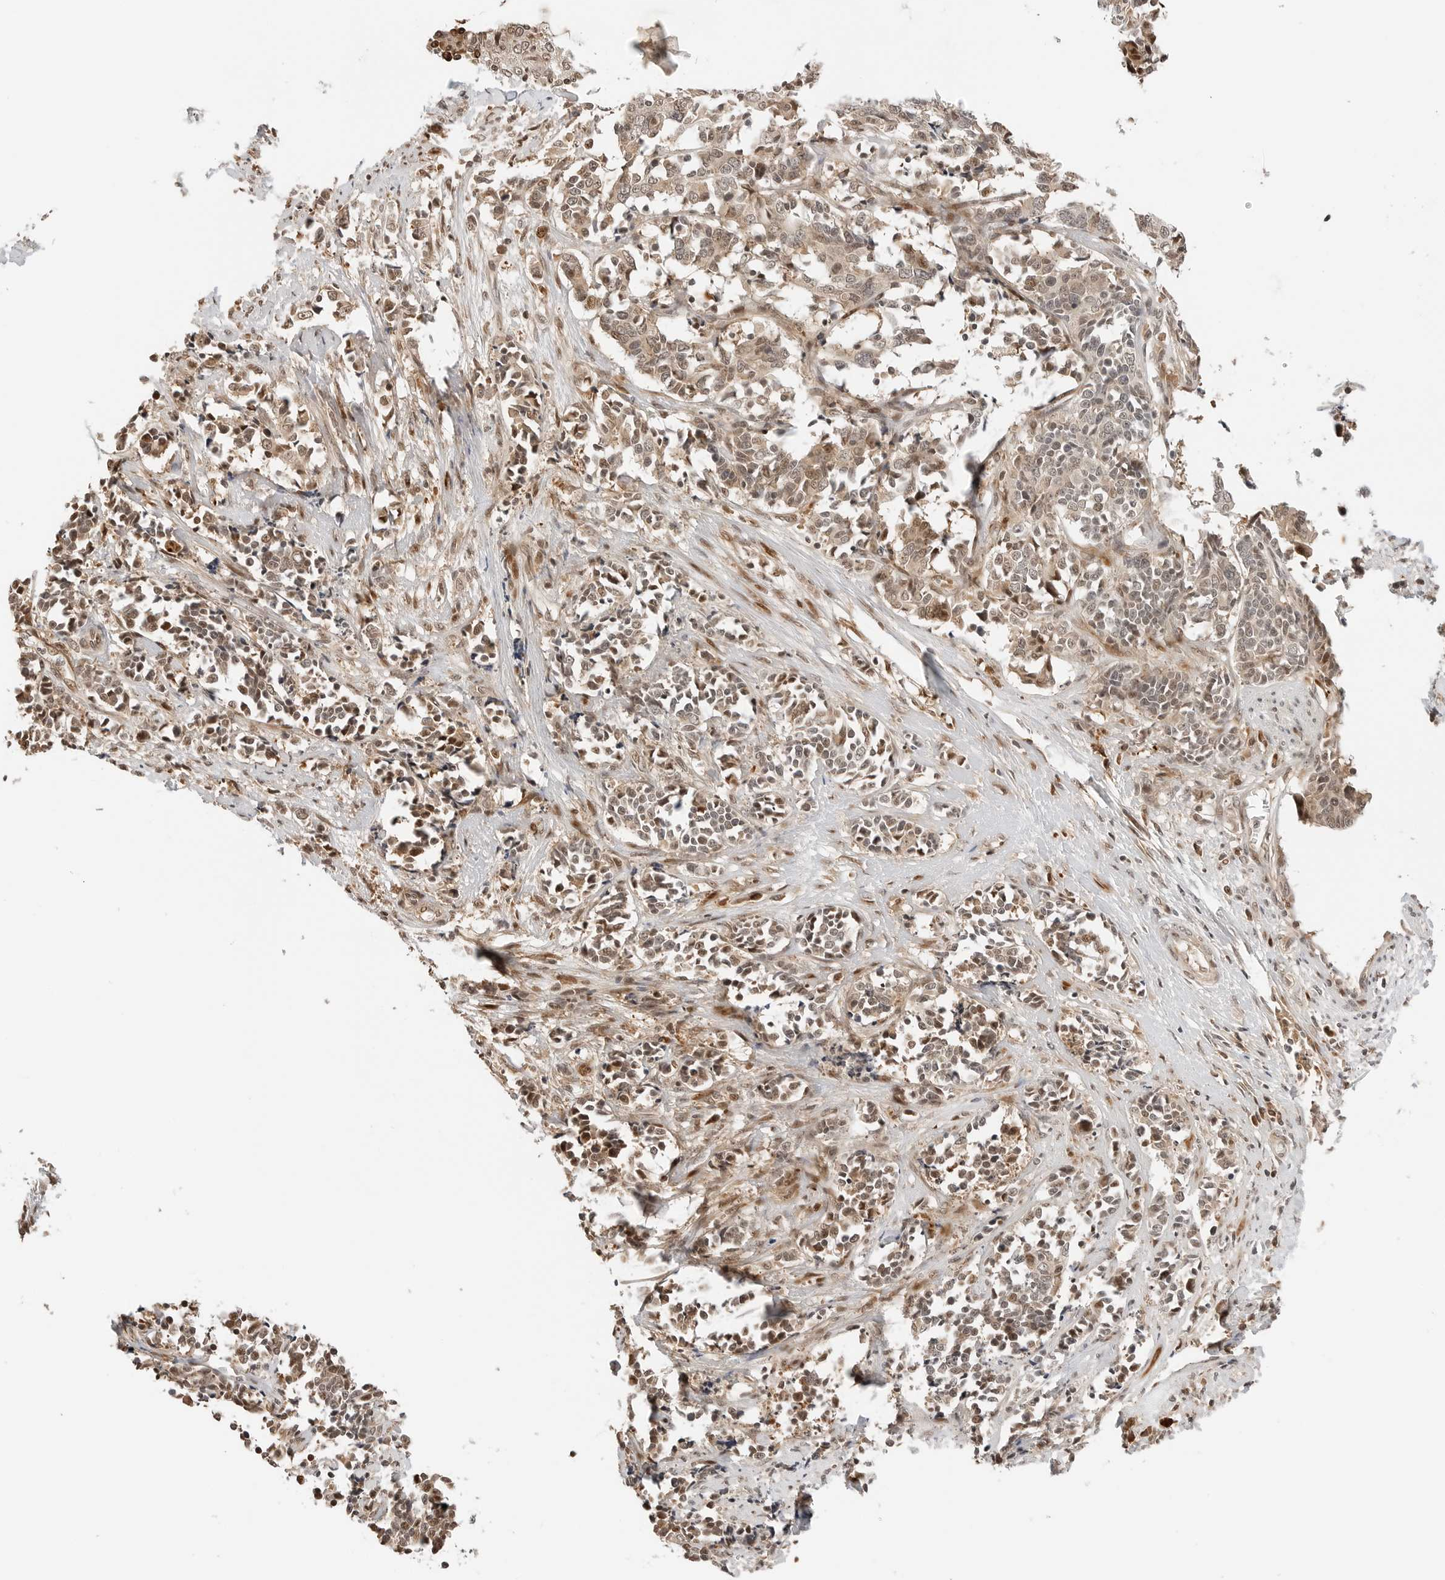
{"staining": {"intensity": "weak", "quantity": ">75%", "location": "cytoplasmic/membranous,nuclear"}, "tissue": "cervical cancer", "cell_type": "Tumor cells", "image_type": "cancer", "snomed": [{"axis": "morphology", "description": "Normal tissue, NOS"}, {"axis": "morphology", "description": "Squamous cell carcinoma, NOS"}, {"axis": "topography", "description": "Cervix"}], "caption": "Protein positivity by immunohistochemistry (IHC) reveals weak cytoplasmic/membranous and nuclear staining in about >75% of tumor cells in cervical cancer (squamous cell carcinoma).", "gene": "GEM", "patient": {"sex": "female", "age": 35}}